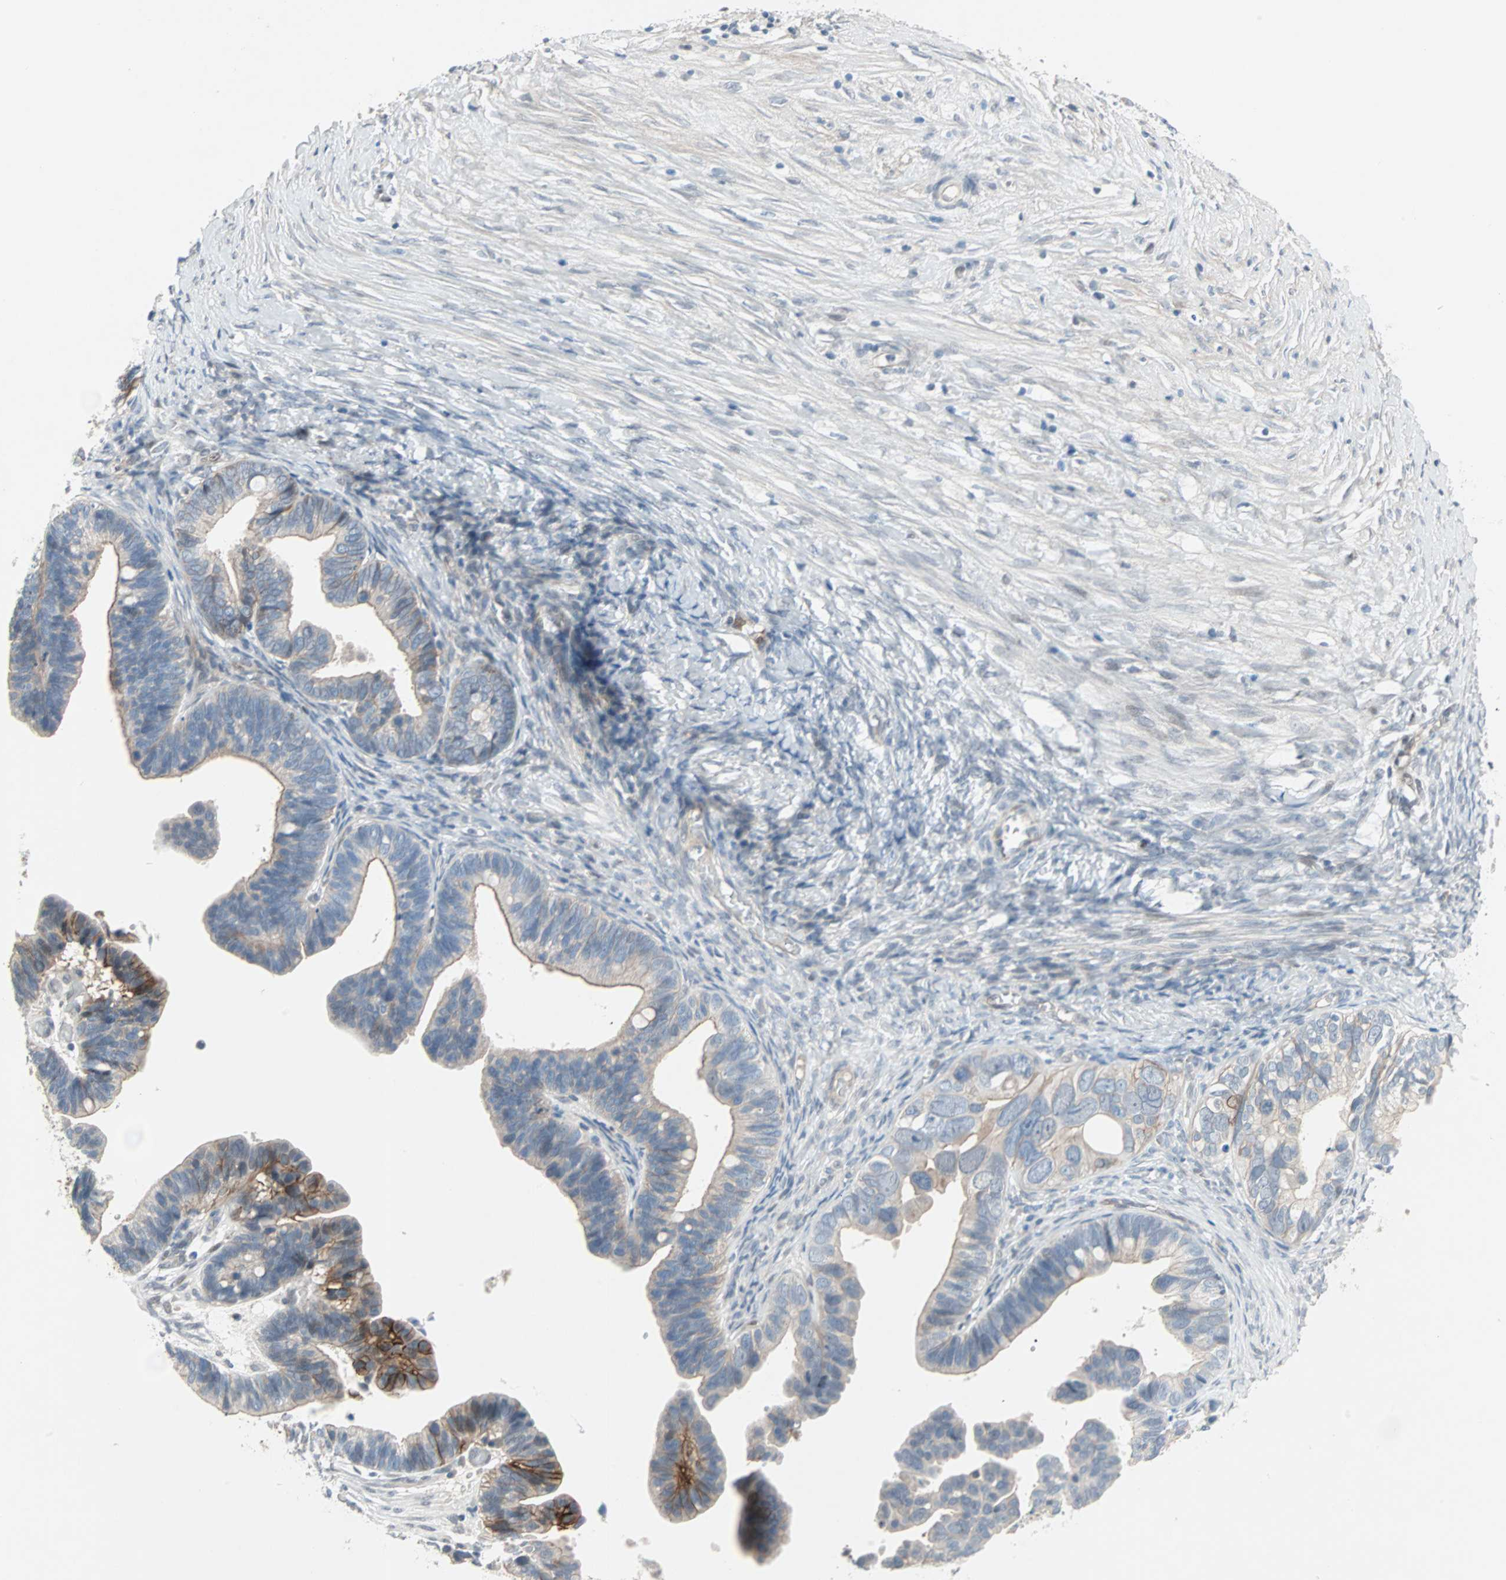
{"staining": {"intensity": "strong", "quantity": "<25%", "location": "cytoplasmic/membranous"}, "tissue": "ovarian cancer", "cell_type": "Tumor cells", "image_type": "cancer", "snomed": [{"axis": "morphology", "description": "Cystadenocarcinoma, serous, NOS"}, {"axis": "topography", "description": "Ovary"}], "caption": "A high-resolution histopathology image shows immunohistochemistry staining of serous cystadenocarcinoma (ovarian), which reveals strong cytoplasmic/membranous staining in about <25% of tumor cells.", "gene": "CAND2", "patient": {"sex": "female", "age": 56}}